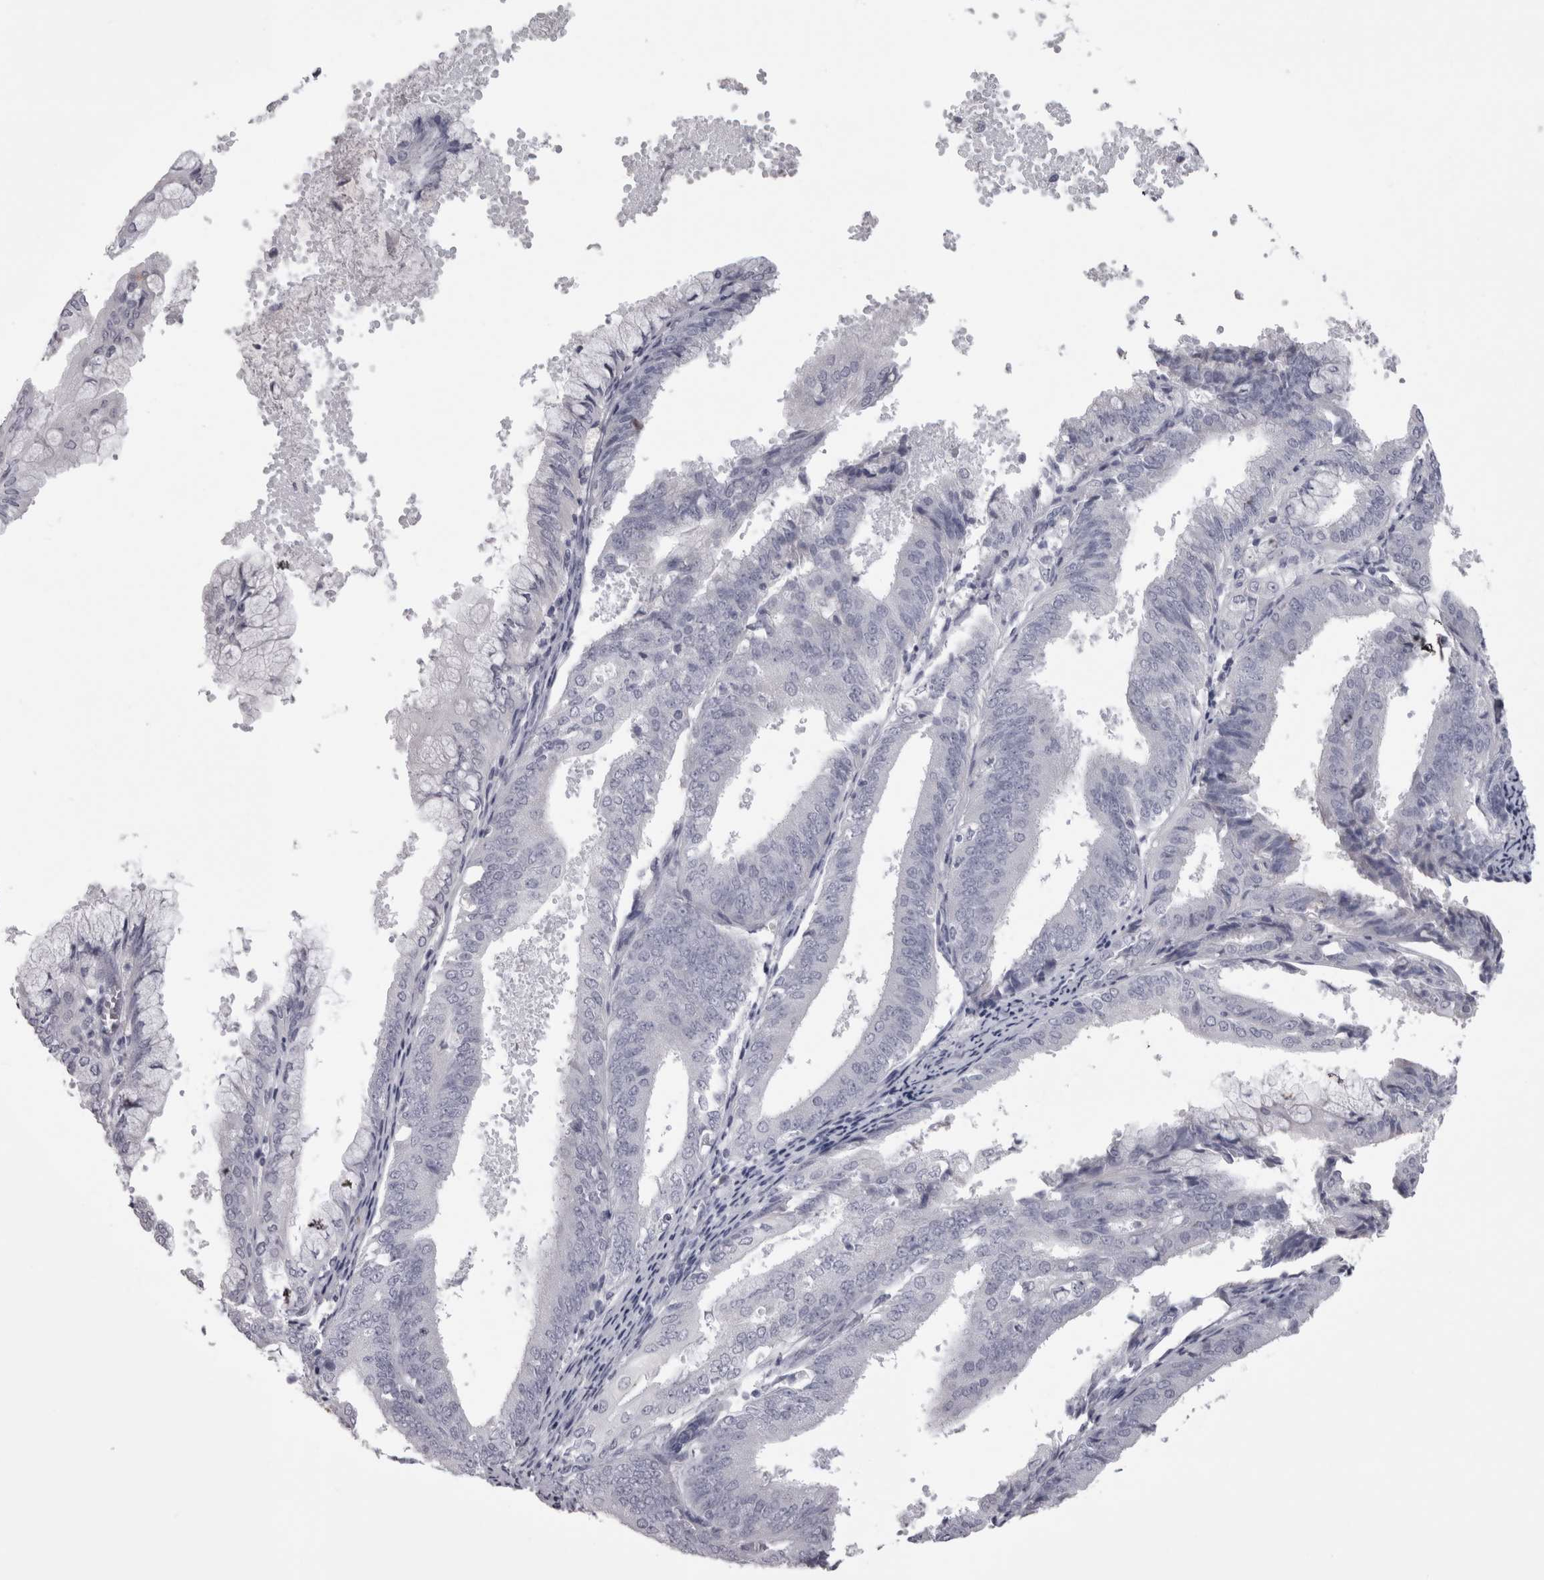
{"staining": {"intensity": "negative", "quantity": "none", "location": "none"}, "tissue": "endometrial cancer", "cell_type": "Tumor cells", "image_type": "cancer", "snomed": [{"axis": "morphology", "description": "Adenocarcinoma, NOS"}, {"axis": "topography", "description": "Endometrium"}], "caption": "The immunohistochemistry image has no significant positivity in tumor cells of endometrial adenocarcinoma tissue. Nuclei are stained in blue.", "gene": "SAA4", "patient": {"sex": "female", "age": 63}}